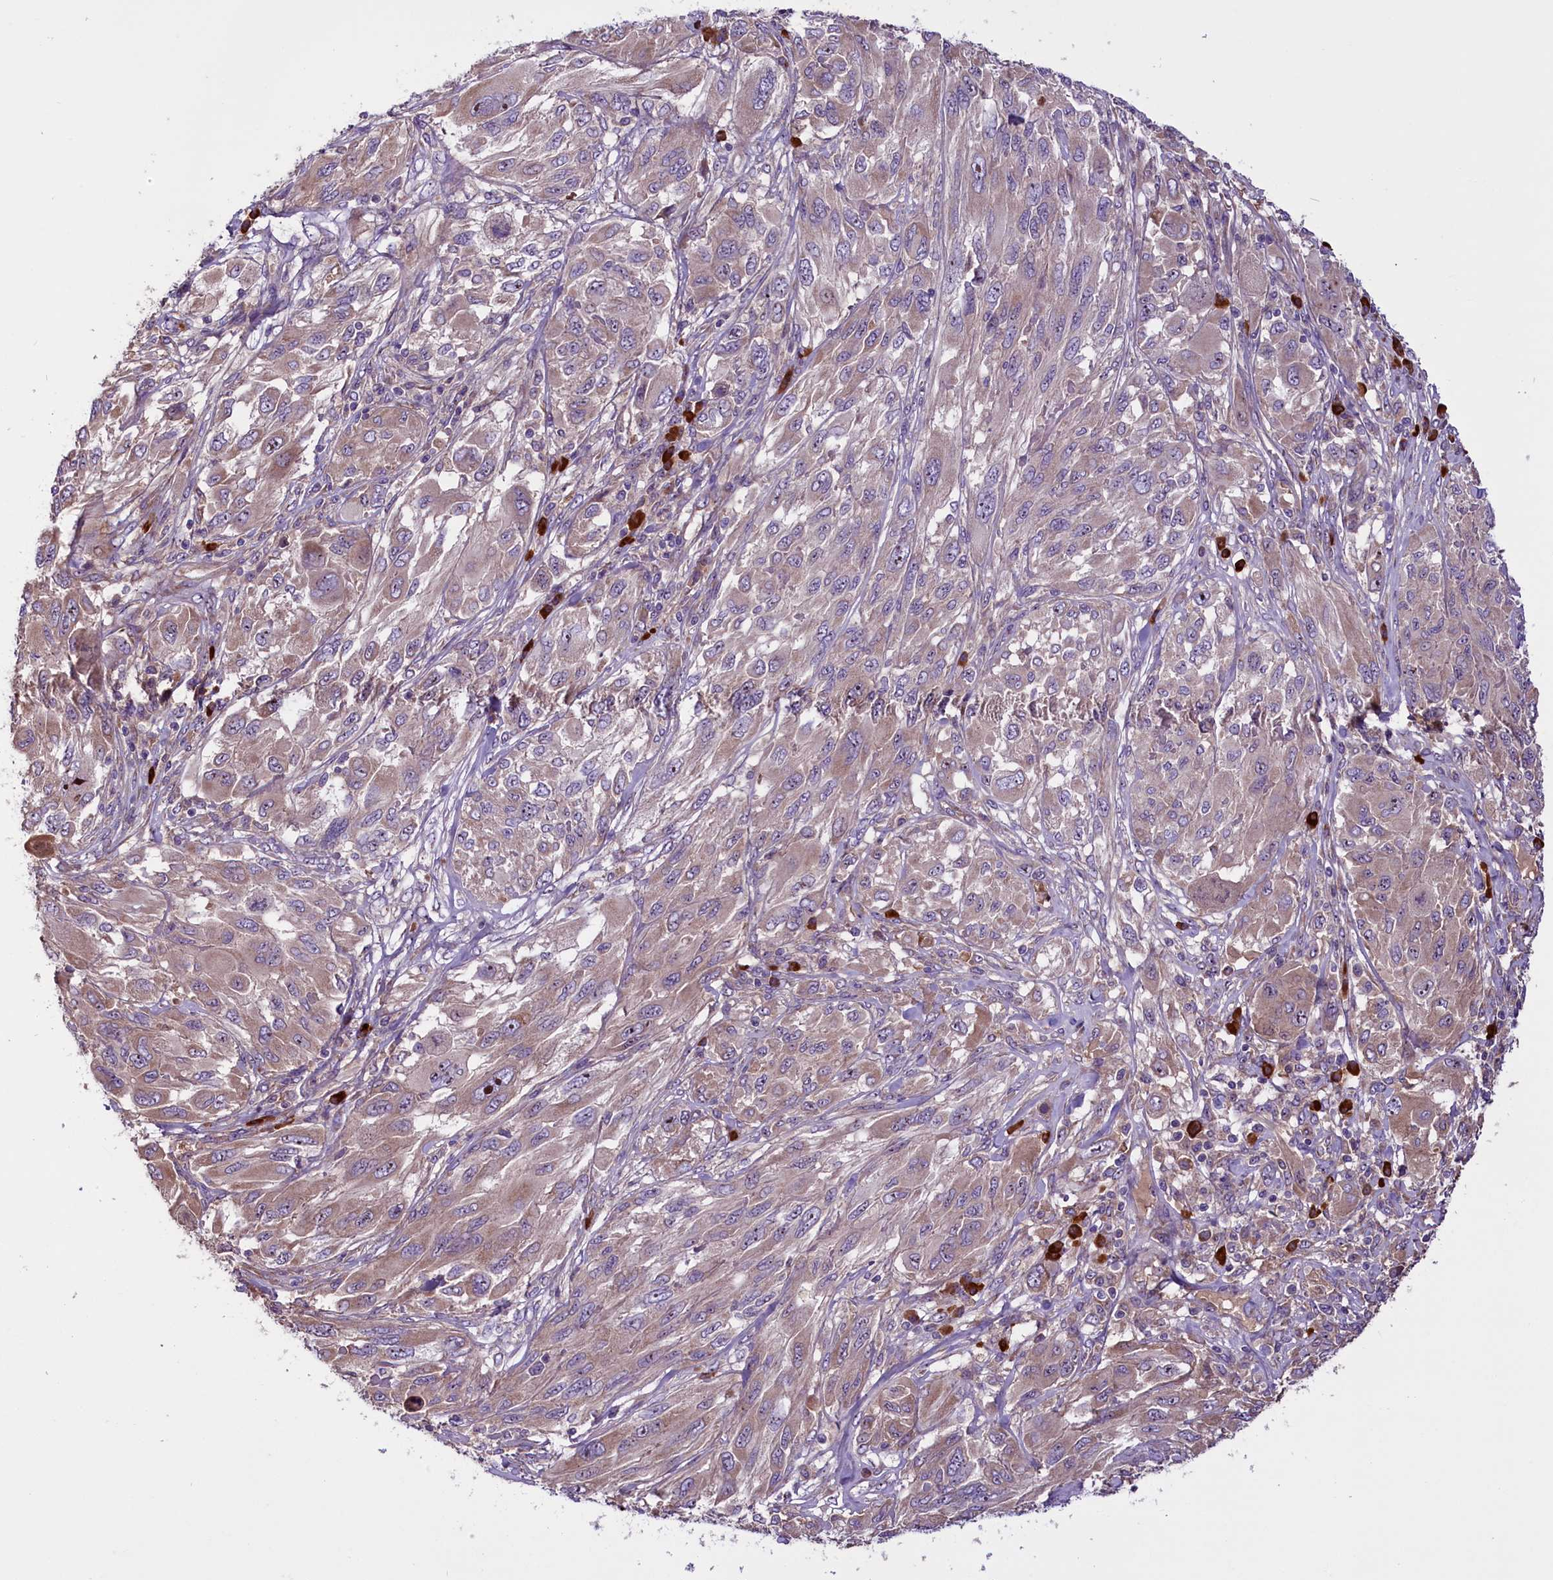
{"staining": {"intensity": "weak", "quantity": ">75%", "location": "cytoplasmic/membranous"}, "tissue": "melanoma", "cell_type": "Tumor cells", "image_type": "cancer", "snomed": [{"axis": "morphology", "description": "Malignant melanoma, NOS"}, {"axis": "topography", "description": "Skin"}], "caption": "IHC of melanoma shows low levels of weak cytoplasmic/membranous expression in about >75% of tumor cells. (DAB (3,3'-diaminobenzidine) IHC with brightfield microscopy, high magnification).", "gene": "FRY", "patient": {"sex": "female", "age": 91}}